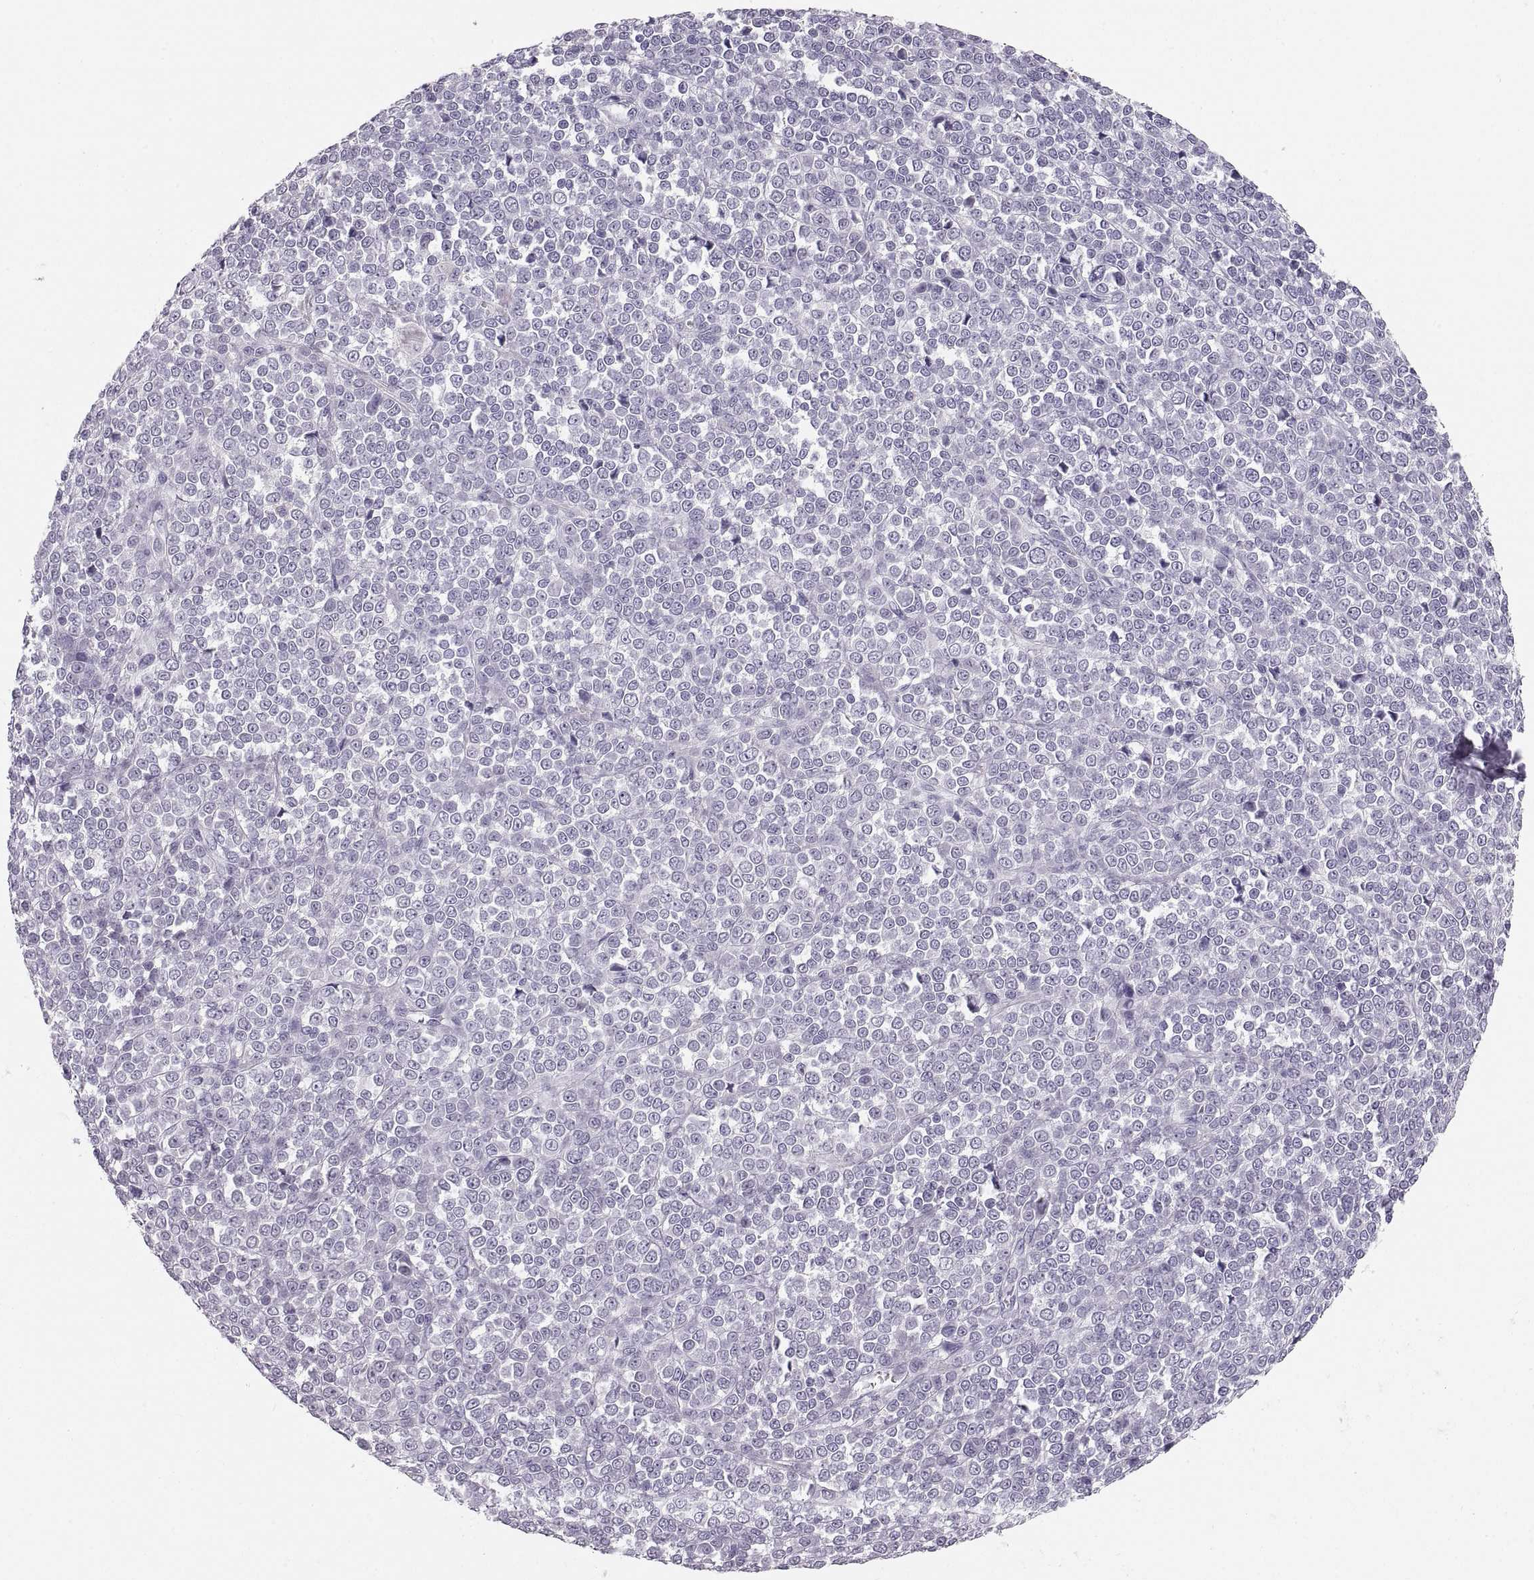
{"staining": {"intensity": "negative", "quantity": "none", "location": "none"}, "tissue": "melanoma", "cell_type": "Tumor cells", "image_type": "cancer", "snomed": [{"axis": "morphology", "description": "Malignant melanoma, NOS"}, {"axis": "topography", "description": "Skin"}], "caption": "The immunohistochemistry (IHC) histopathology image has no significant expression in tumor cells of malignant melanoma tissue.", "gene": "MILR1", "patient": {"sex": "female", "age": 95}}